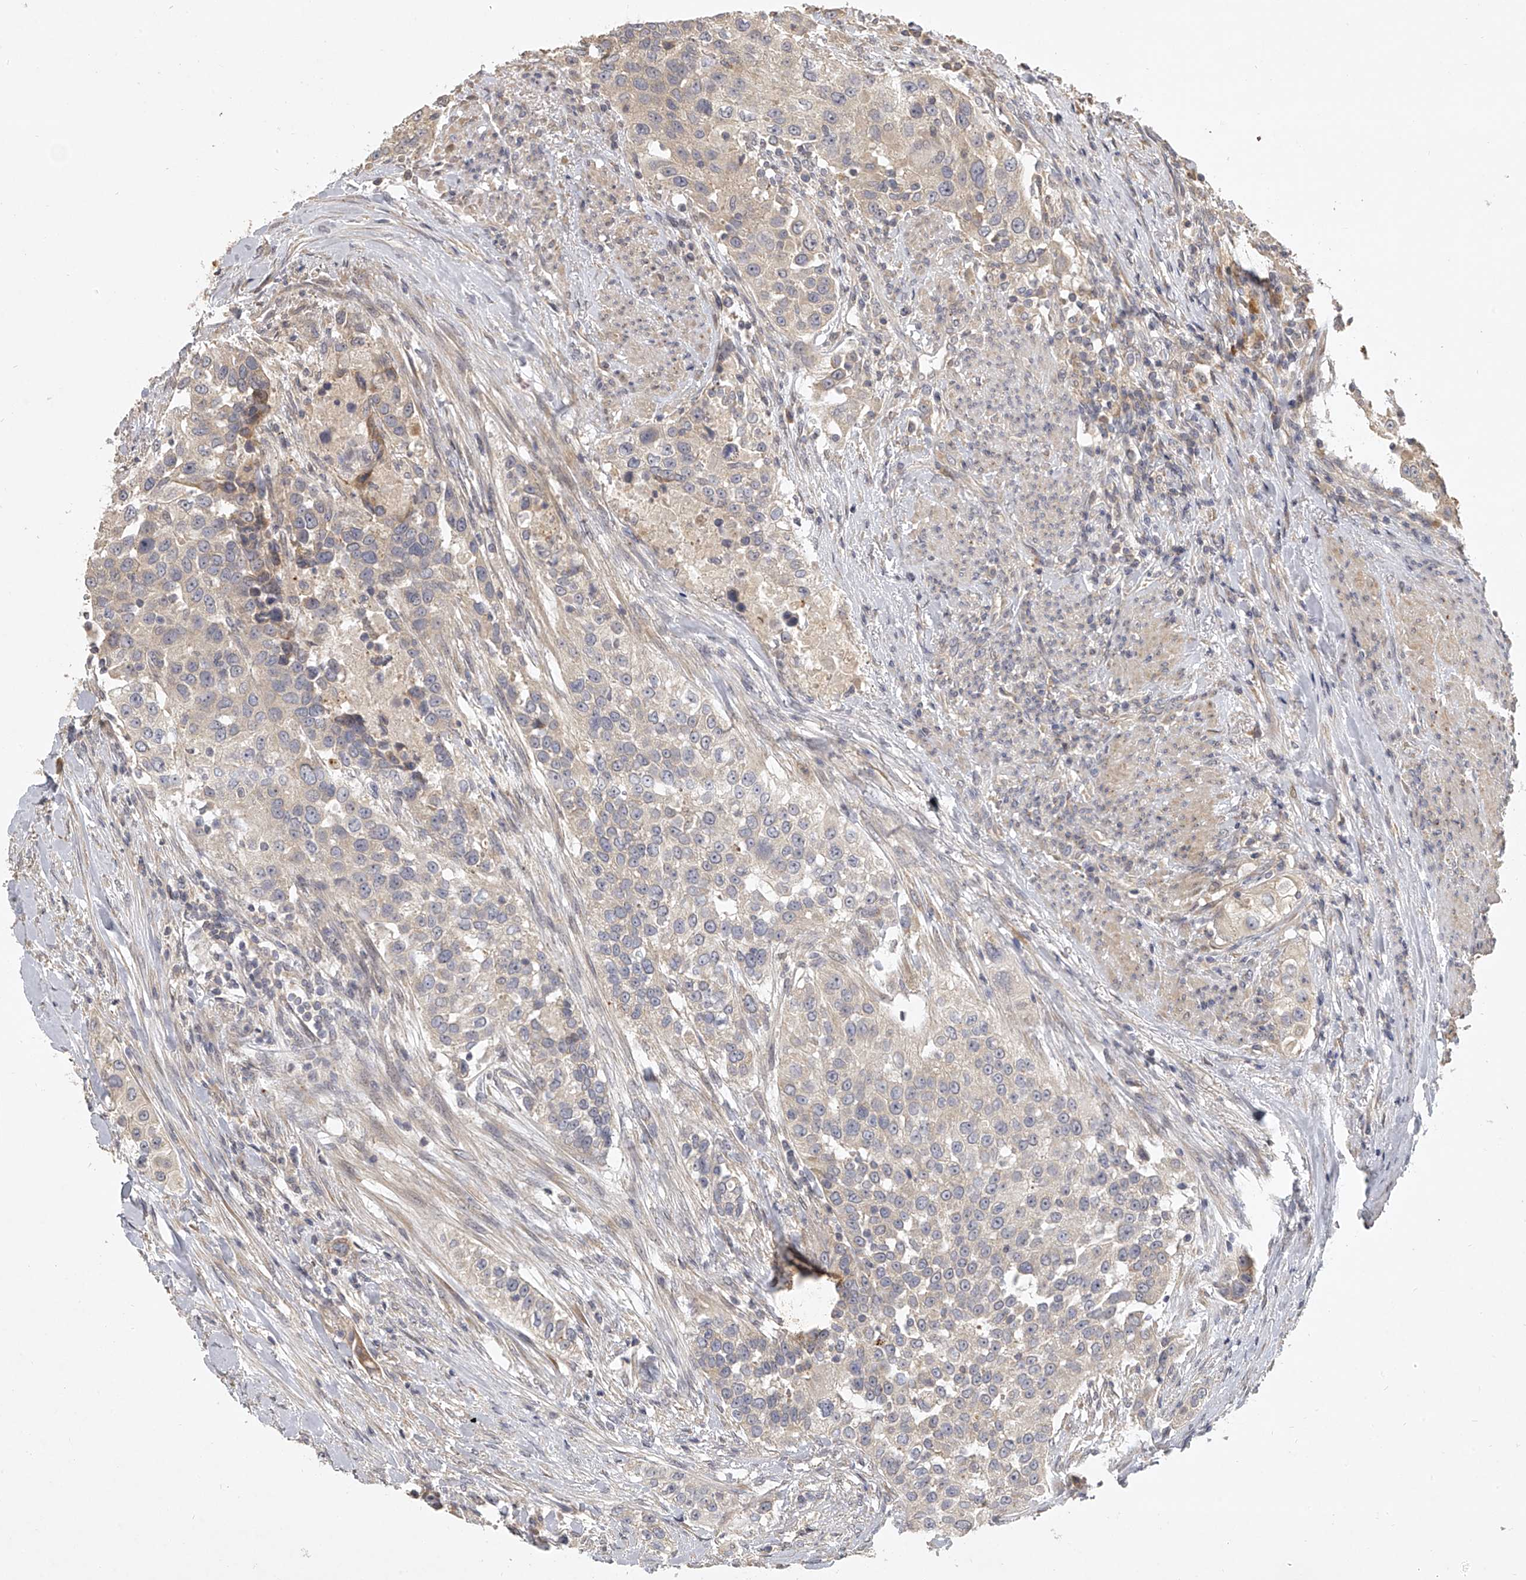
{"staining": {"intensity": "weak", "quantity": "25%-75%", "location": "cytoplasmic/membranous"}, "tissue": "urothelial cancer", "cell_type": "Tumor cells", "image_type": "cancer", "snomed": [{"axis": "morphology", "description": "Urothelial carcinoma, High grade"}, {"axis": "topography", "description": "Urinary bladder"}], "caption": "Tumor cells reveal low levels of weak cytoplasmic/membranous positivity in approximately 25%-75% of cells in human urothelial cancer.", "gene": "DOCK9", "patient": {"sex": "female", "age": 80}}